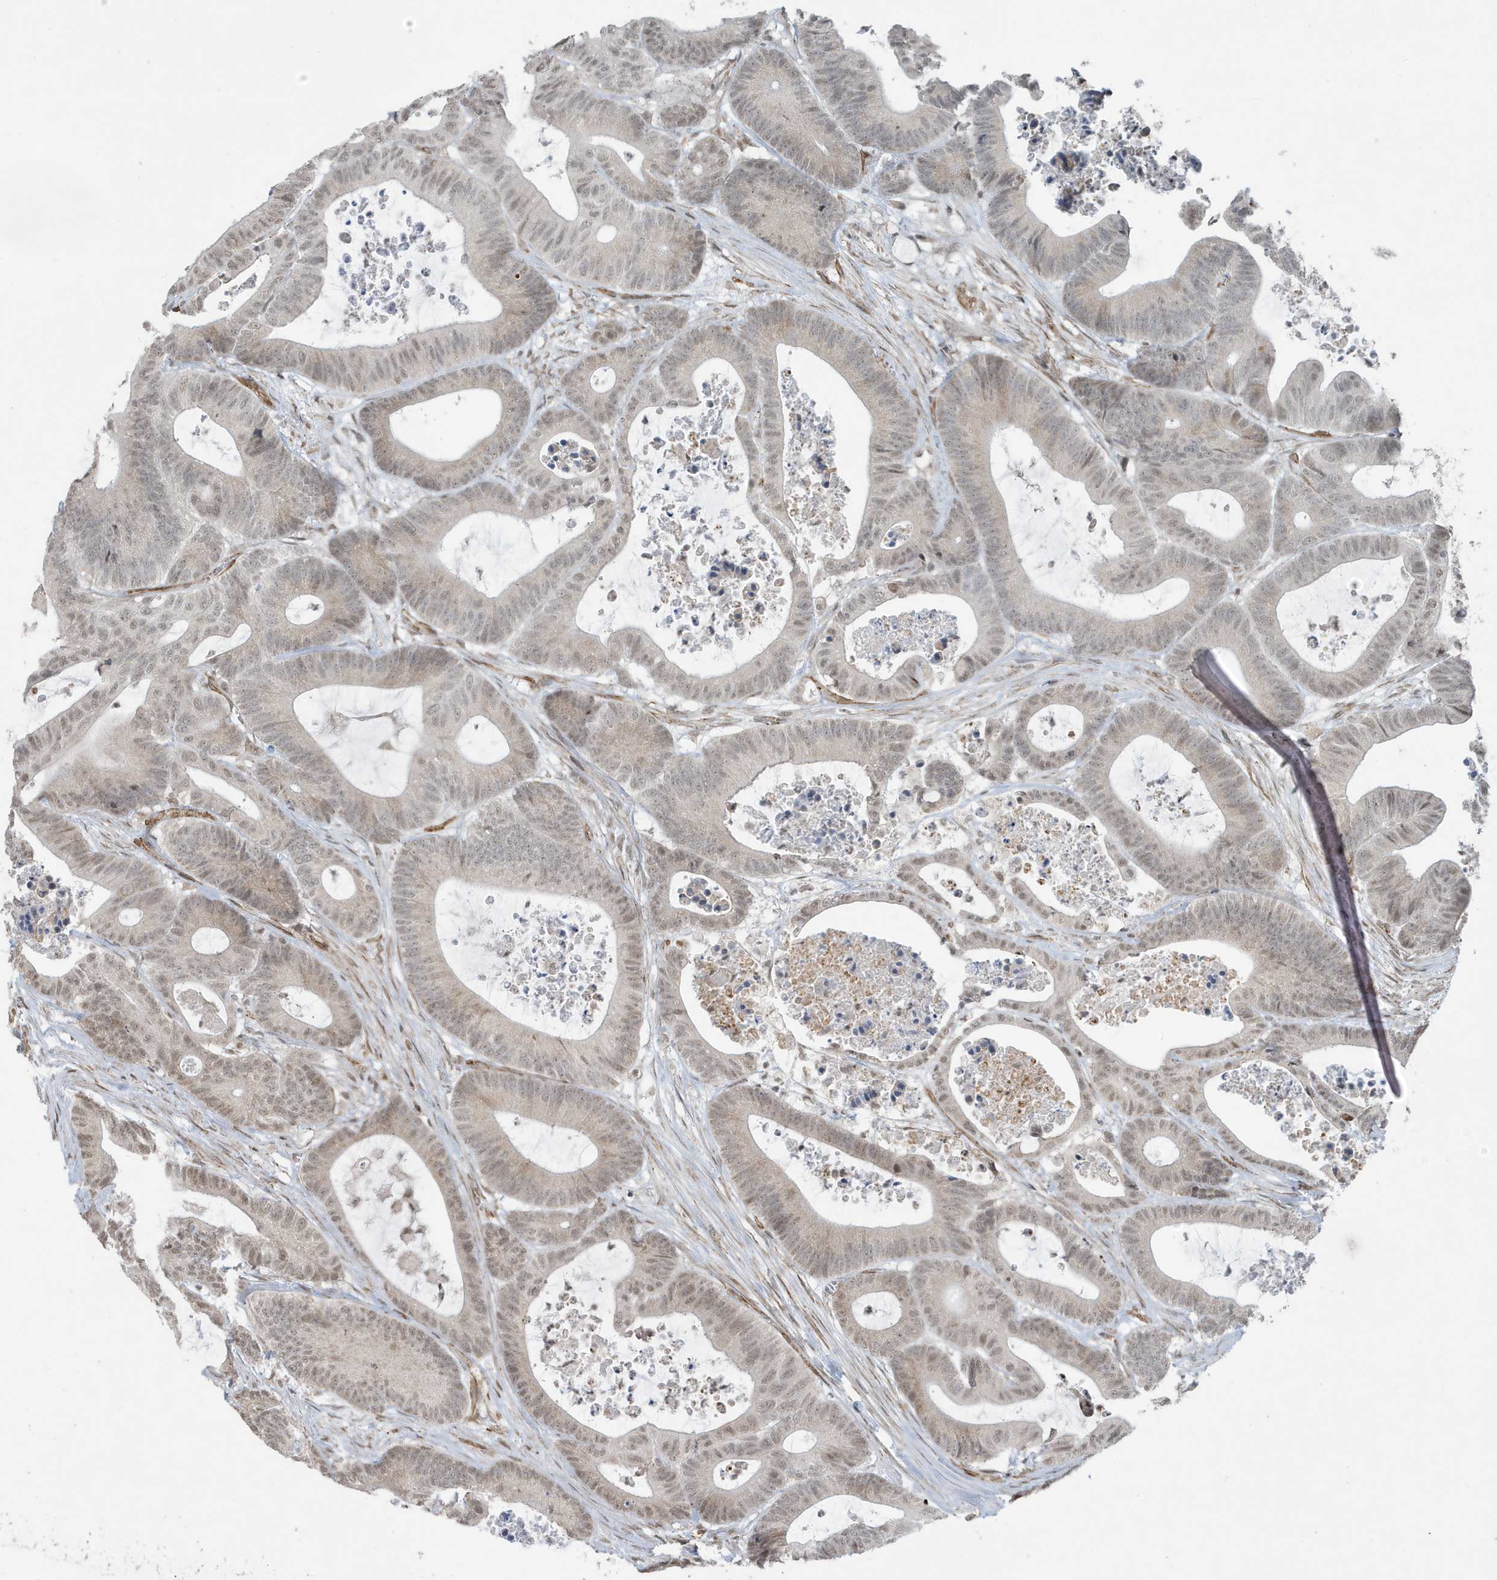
{"staining": {"intensity": "weak", "quantity": "<25%", "location": "nuclear"}, "tissue": "colorectal cancer", "cell_type": "Tumor cells", "image_type": "cancer", "snomed": [{"axis": "morphology", "description": "Adenocarcinoma, NOS"}, {"axis": "topography", "description": "Colon"}], "caption": "Immunohistochemical staining of adenocarcinoma (colorectal) exhibits no significant positivity in tumor cells.", "gene": "CHCHD4", "patient": {"sex": "female", "age": 84}}